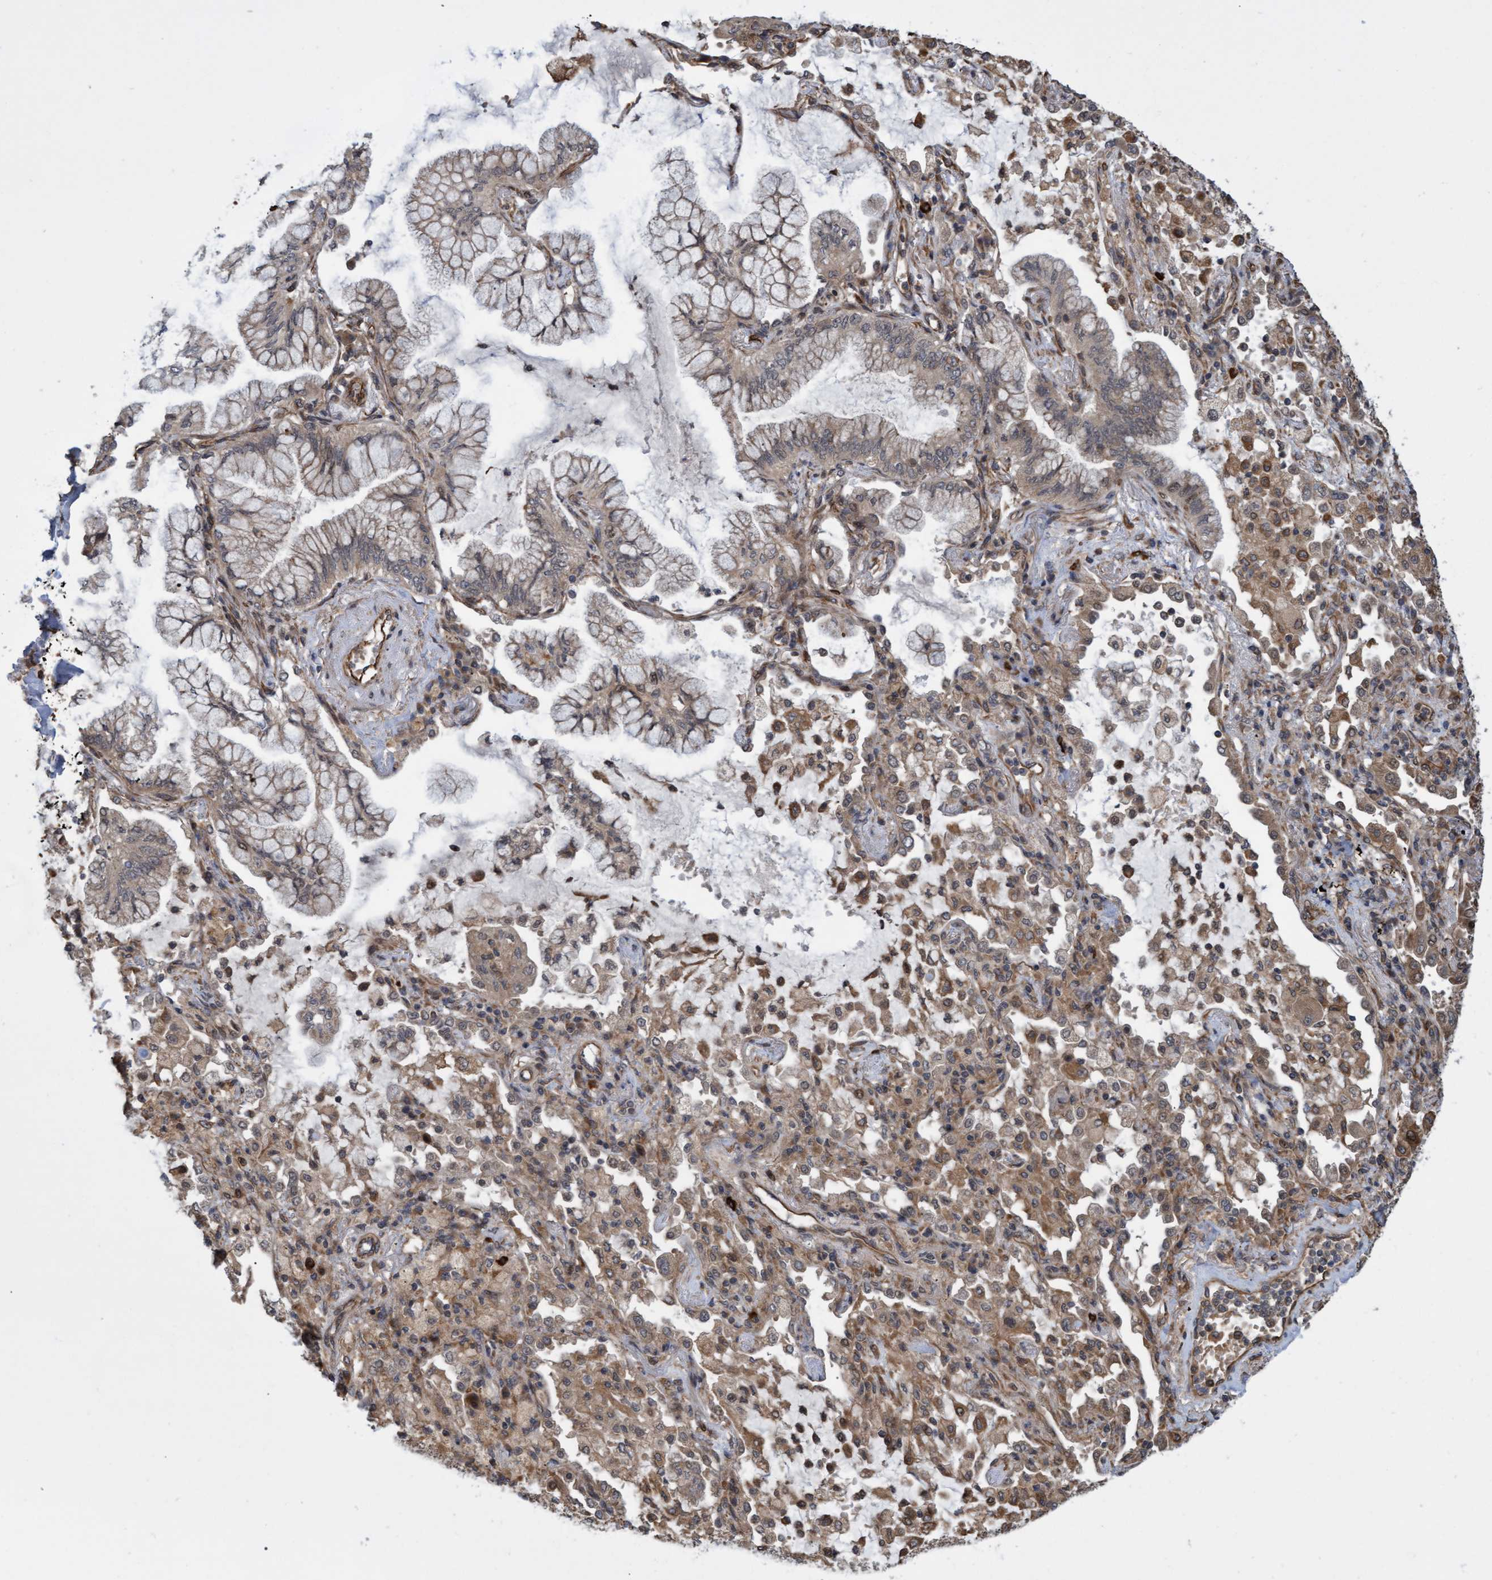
{"staining": {"intensity": "weak", "quantity": ">75%", "location": "cytoplasmic/membranous"}, "tissue": "lung cancer", "cell_type": "Tumor cells", "image_type": "cancer", "snomed": [{"axis": "morphology", "description": "Adenocarcinoma, NOS"}, {"axis": "topography", "description": "Lung"}], "caption": "The histopathology image demonstrates a brown stain indicating the presence of a protein in the cytoplasmic/membranous of tumor cells in lung cancer (adenocarcinoma). The staining was performed using DAB to visualize the protein expression in brown, while the nuclei were stained in blue with hematoxylin (Magnification: 20x).", "gene": "TNFRSF10B", "patient": {"sex": "female", "age": 70}}